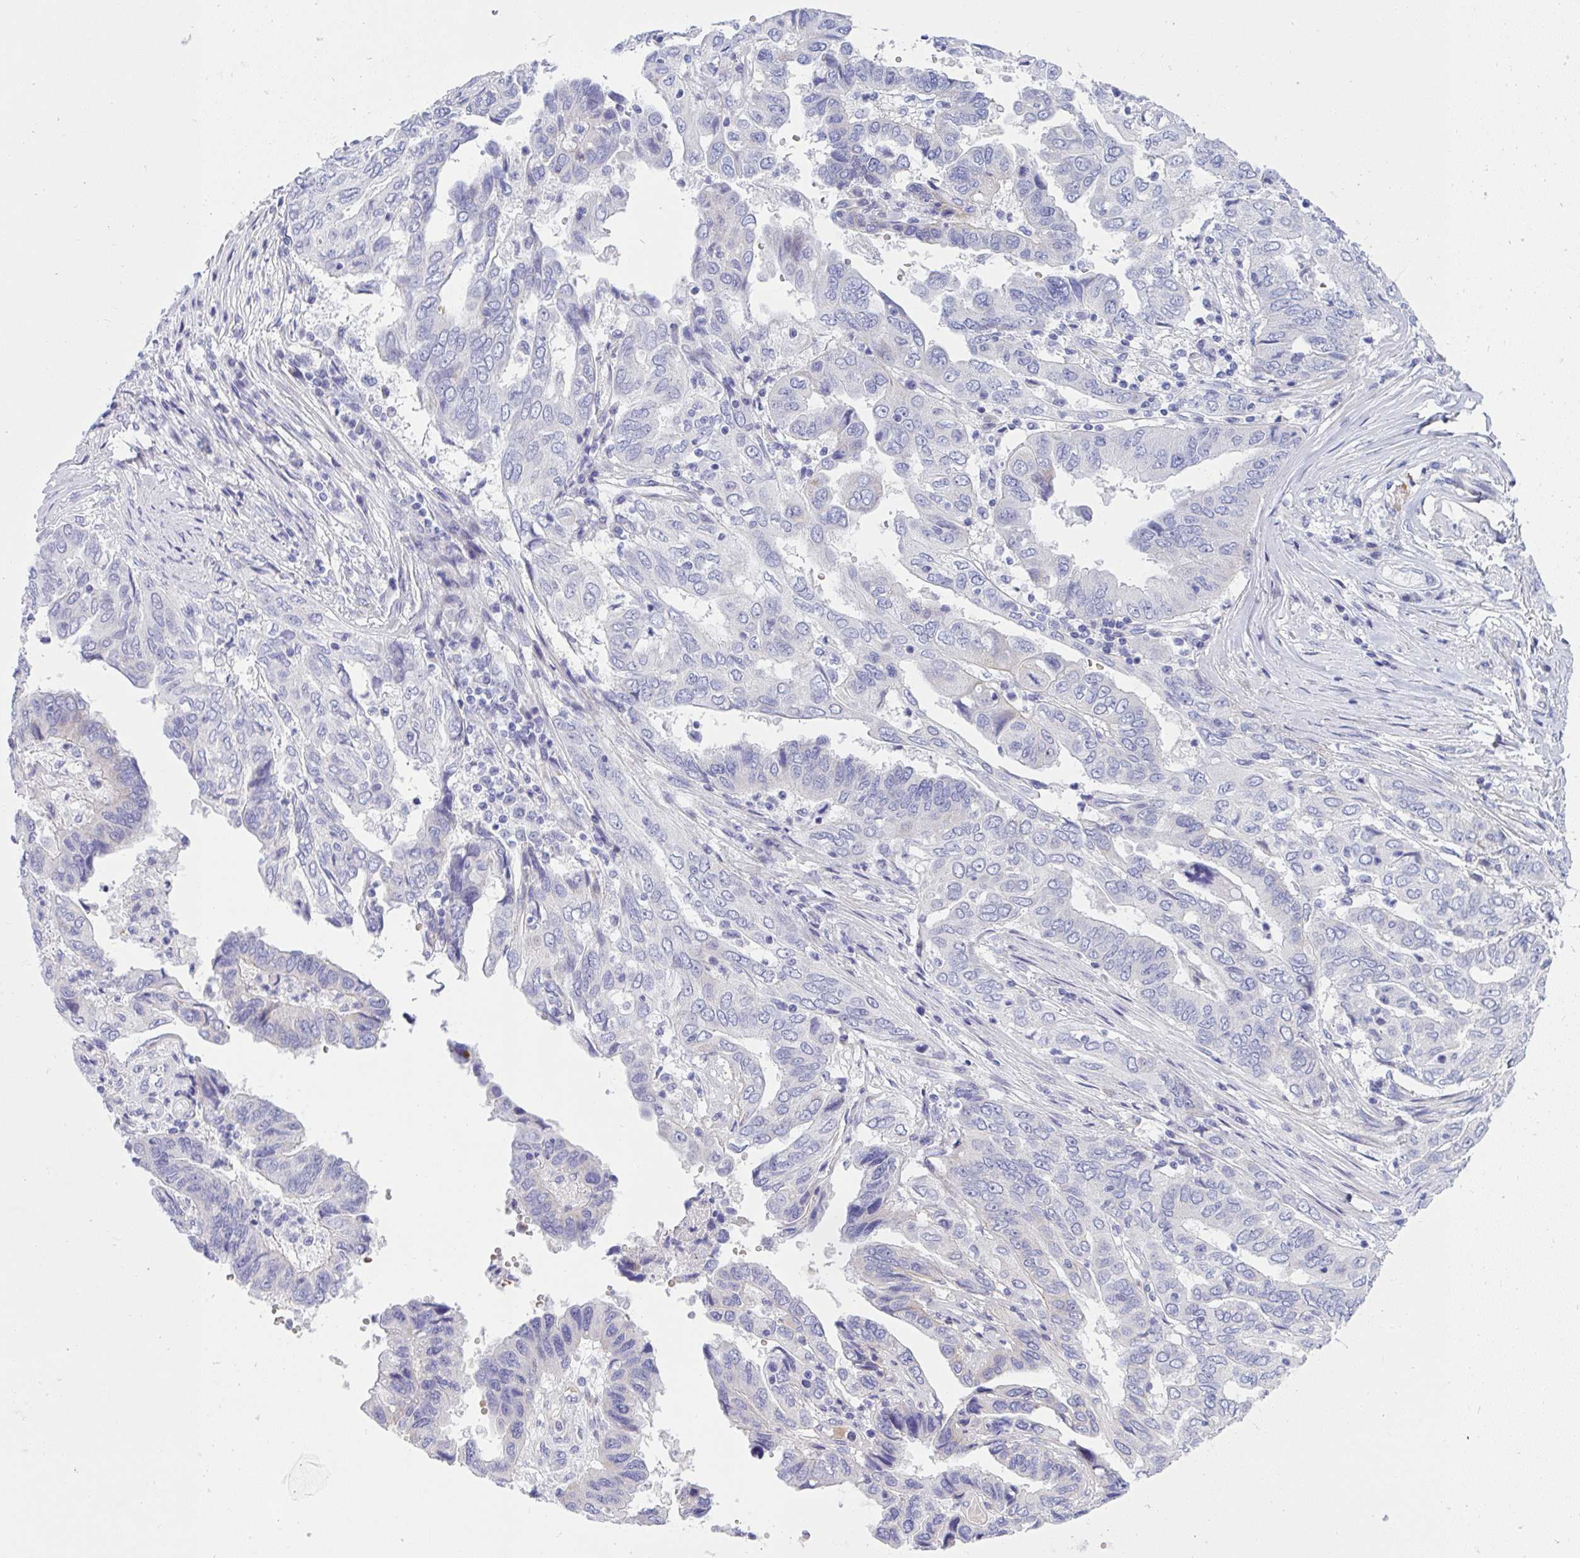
{"staining": {"intensity": "negative", "quantity": "none", "location": "none"}, "tissue": "ovarian cancer", "cell_type": "Tumor cells", "image_type": "cancer", "snomed": [{"axis": "morphology", "description": "Cystadenocarcinoma, serous, NOS"}, {"axis": "topography", "description": "Ovary"}], "caption": "This histopathology image is of ovarian cancer (serous cystadenocarcinoma) stained with IHC to label a protein in brown with the nuclei are counter-stained blue. There is no staining in tumor cells.", "gene": "NTN1", "patient": {"sex": "female", "age": 79}}